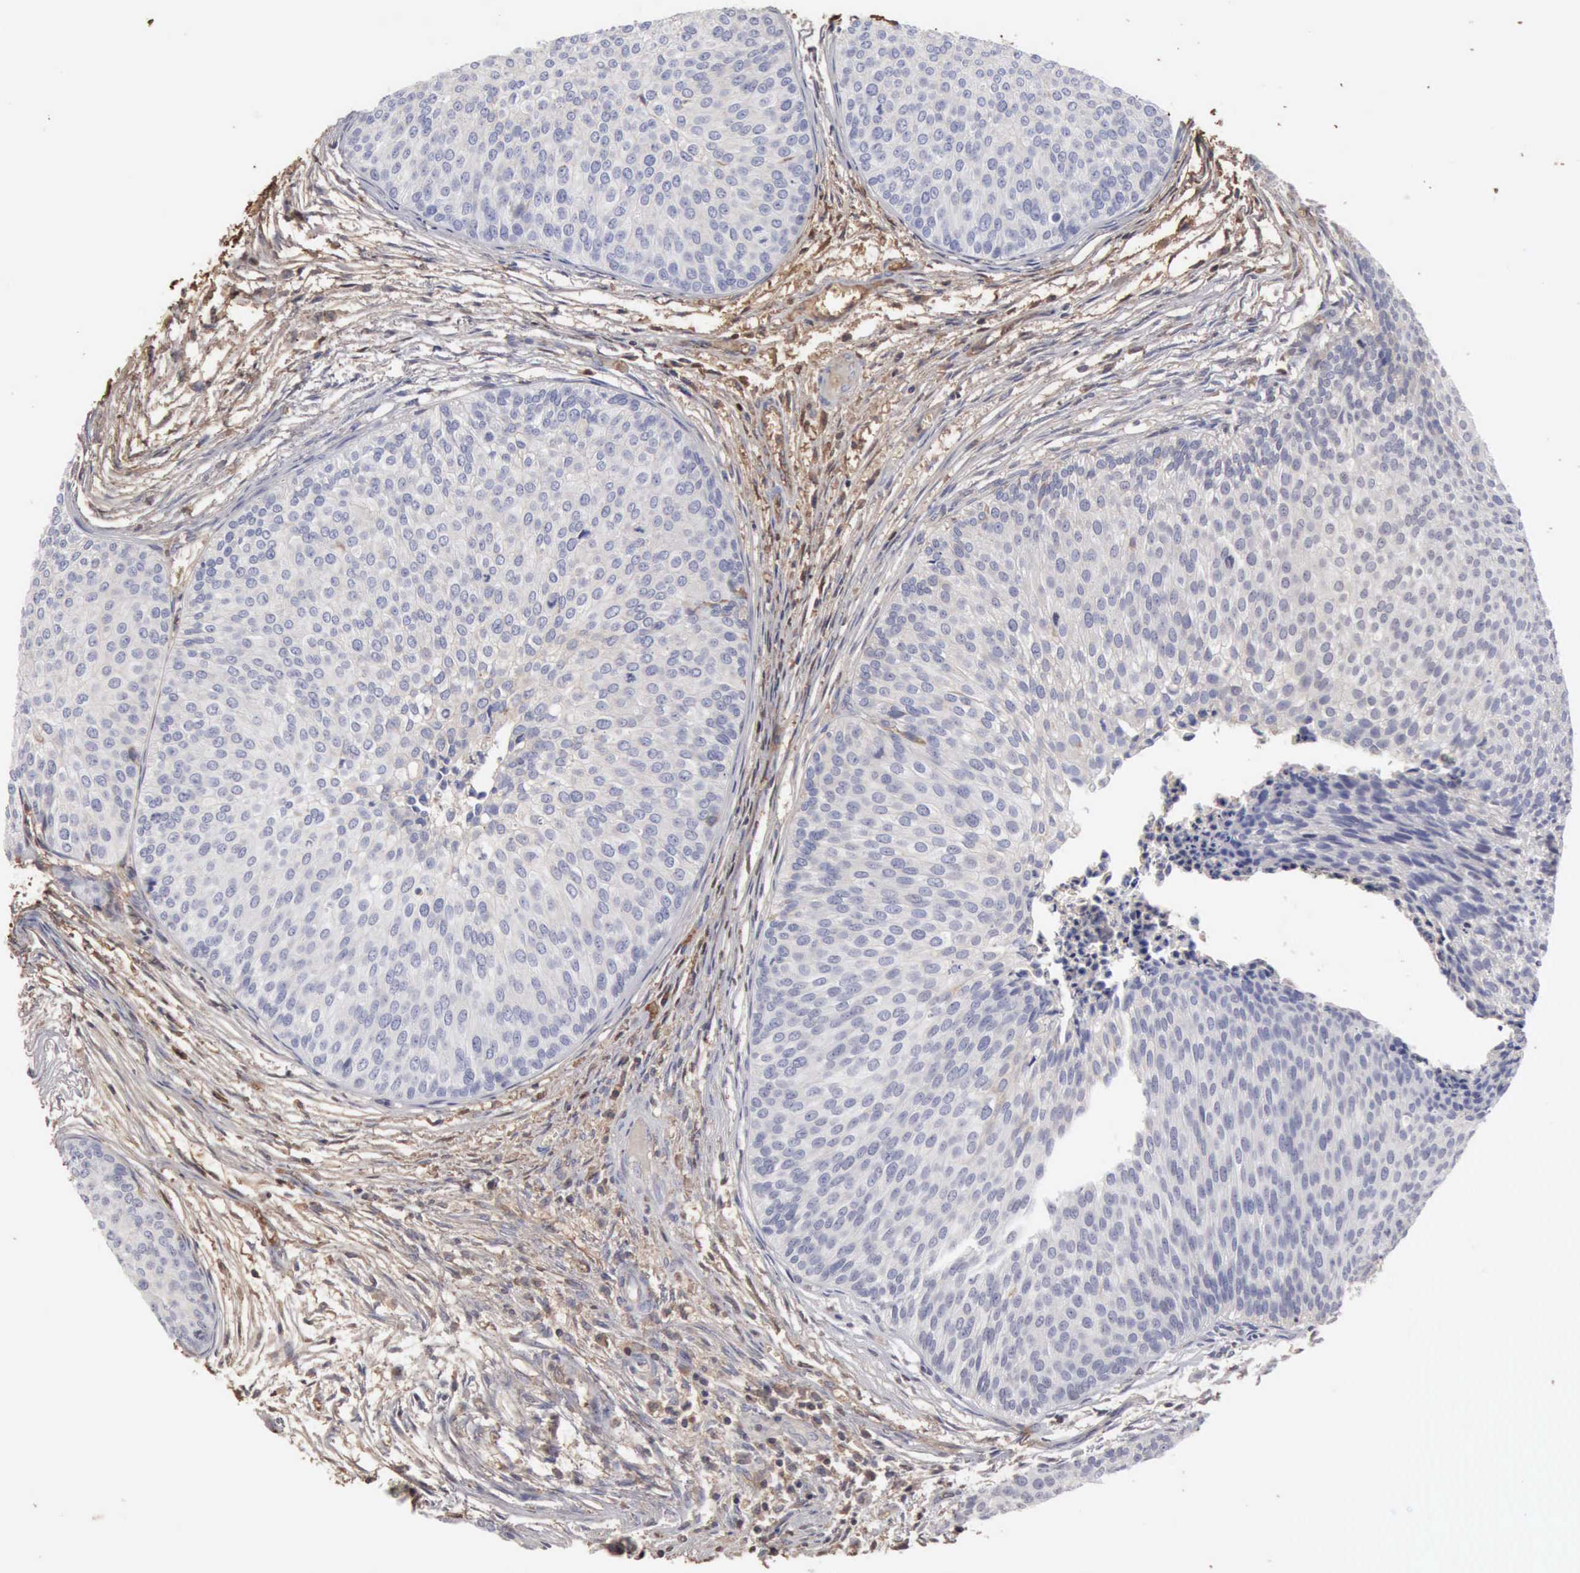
{"staining": {"intensity": "negative", "quantity": "none", "location": "none"}, "tissue": "urothelial cancer", "cell_type": "Tumor cells", "image_type": "cancer", "snomed": [{"axis": "morphology", "description": "Urothelial carcinoma, Low grade"}, {"axis": "topography", "description": "Urinary bladder"}], "caption": "The micrograph exhibits no significant expression in tumor cells of urothelial carcinoma (low-grade). (Stains: DAB immunohistochemistry with hematoxylin counter stain, Microscopy: brightfield microscopy at high magnification).", "gene": "SERPINA1", "patient": {"sex": "male", "age": 84}}